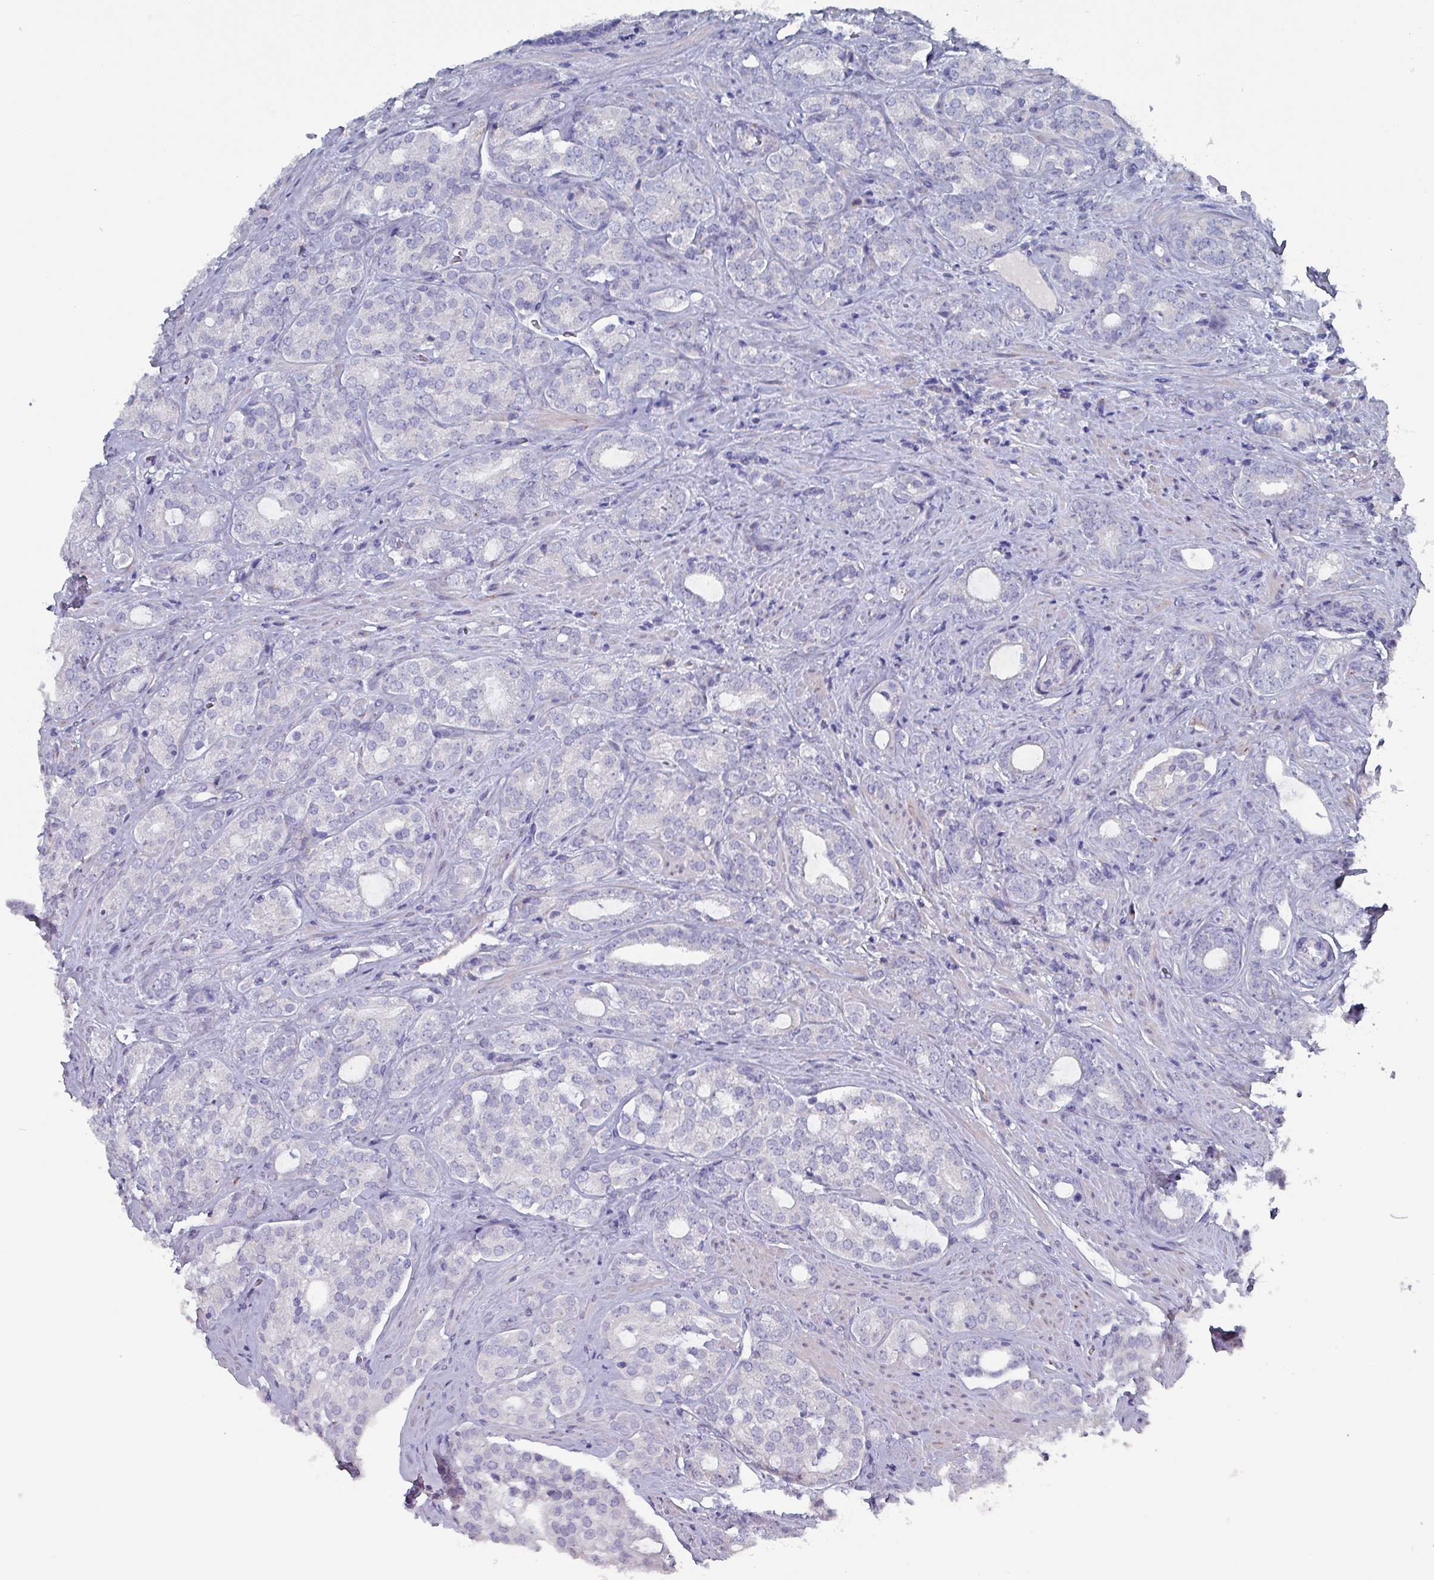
{"staining": {"intensity": "negative", "quantity": "none", "location": "none"}, "tissue": "prostate cancer", "cell_type": "Tumor cells", "image_type": "cancer", "snomed": [{"axis": "morphology", "description": "Adenocarcinoma, High grade"}, {"axis": "topography", "description": "Prostate"}], "caption": "Prostate high-grade adenocarcinoma was stained to show a protein in brown. There is no significant staining in tumor cells. (DAB immunohistochemistry, high magnification).", "gene": "DRD5", "patient": {"sex": "male", "age": 63}}